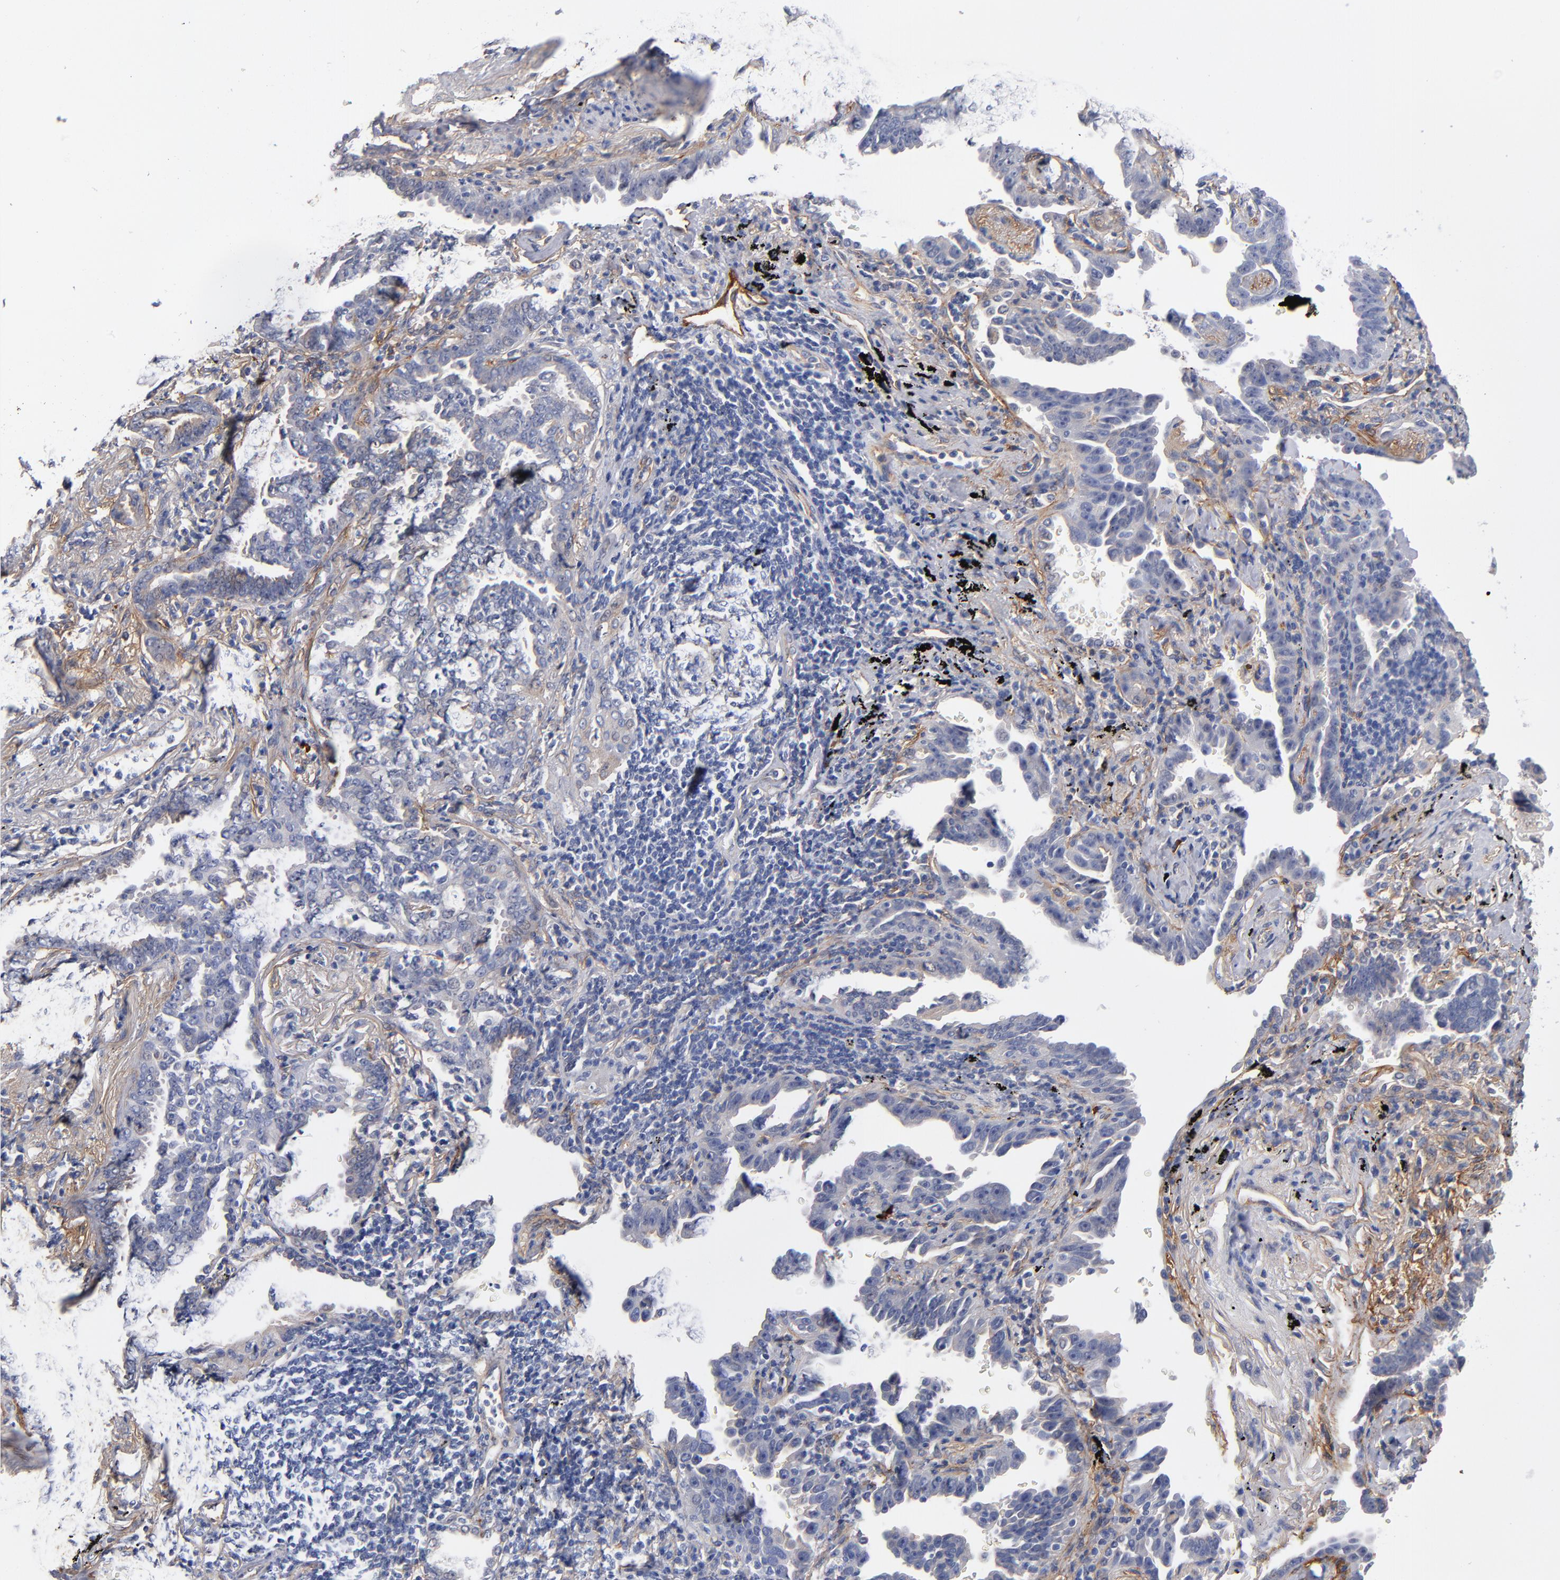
{"staining": {"intensity": "negative", "quantity": "none", "location": "none"}, "tissue": "lung cancer", "cell_type": "Tumor cells", "image_type": "cancer", "snomed": [{"axis": "morphology", "description": "Adenocarcinoma, NOS"}, {"axis": "topography", "description": "Lung"}], "caption": "Tumor cells are negative for brown protein staining in lung cancer (adenocarcinoma).", "gene": "PLSCR4", "patient": {"sex": "female", "age": 64}}